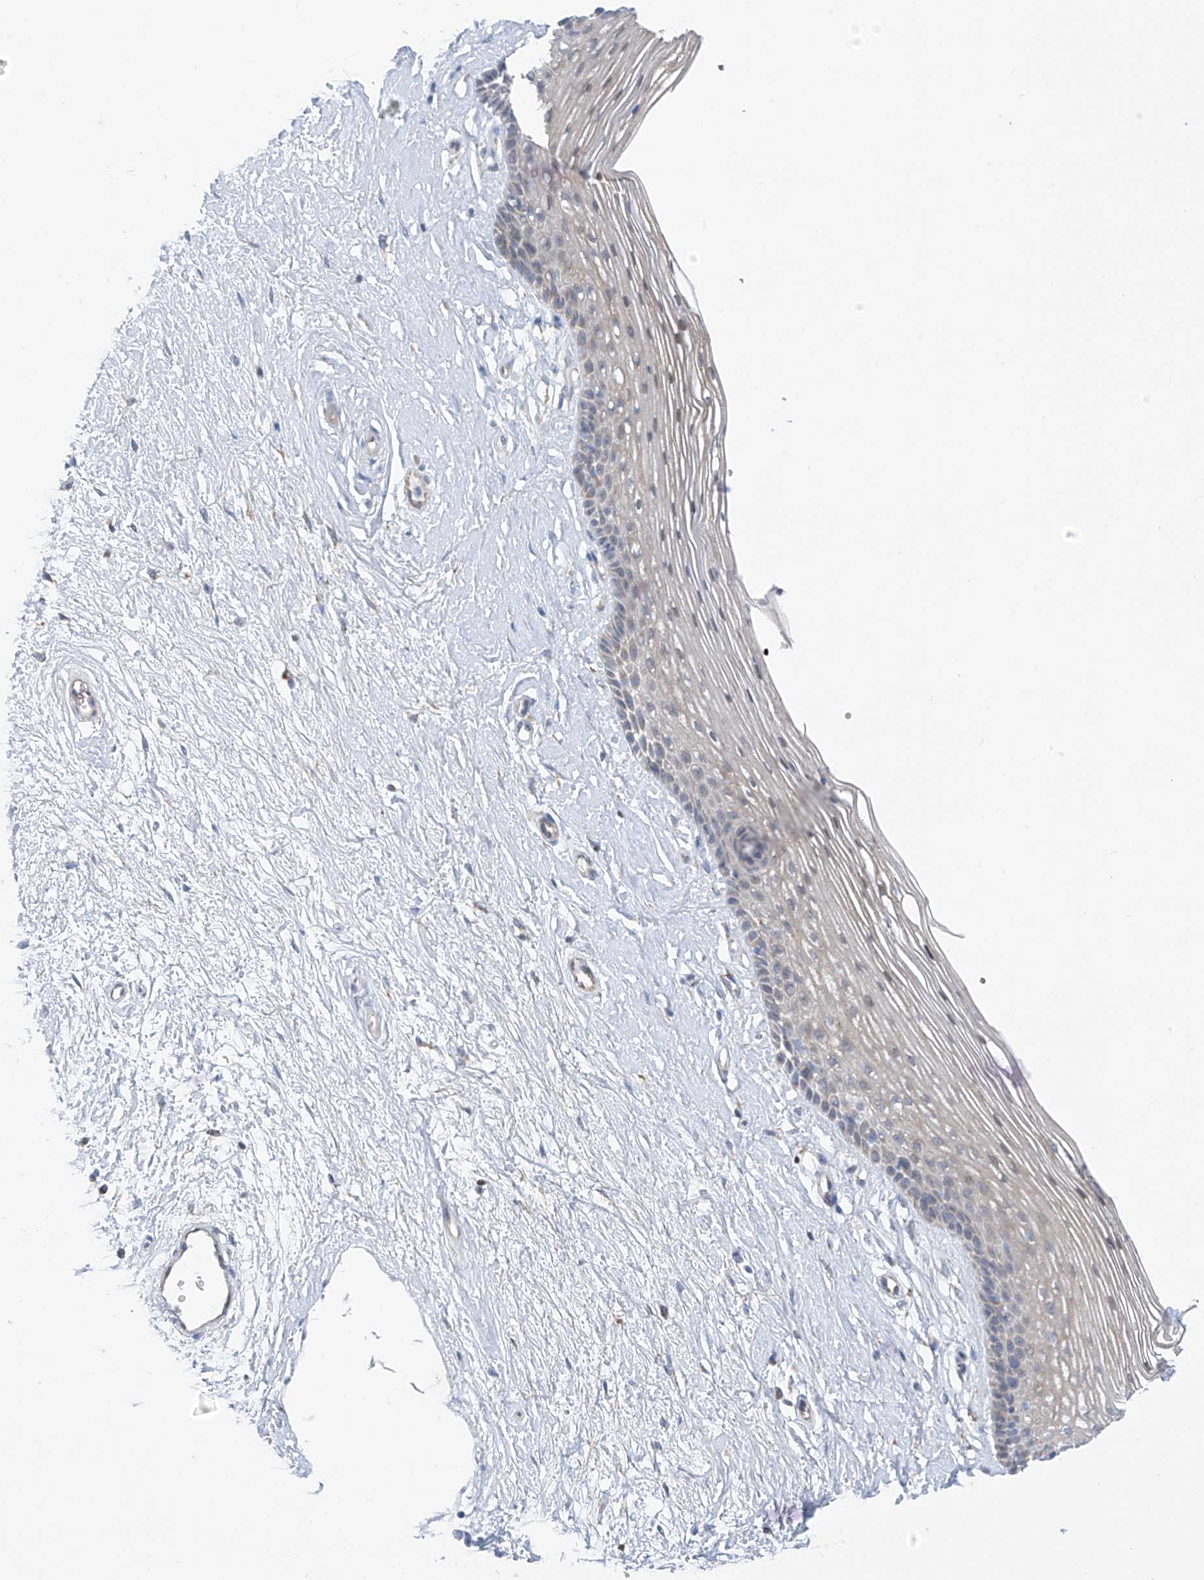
{"staining": {"intensity": "weak", "quantity": "<25%", "location": "cytoplasmic/membranous"}, "tissue": "vagina", "cell_type": "Squamous epithelial cells", "image_type": "normal", "snomed": [{"axis": "morphology", "description": "Normal tissue, NOS"}, {"axis": "topography", "description": "Vagina"}], "caption": "The micrograph exhibits no staining of squamous epithelial cells in unremarkable vagina. (Stains: DAB immunohistochemistry with hematoxylin counter stain, Microscopy: brightfield microscopy at high magnification).", "gene": "EOMES", "patient": {"sex": "female", "age": 46}}